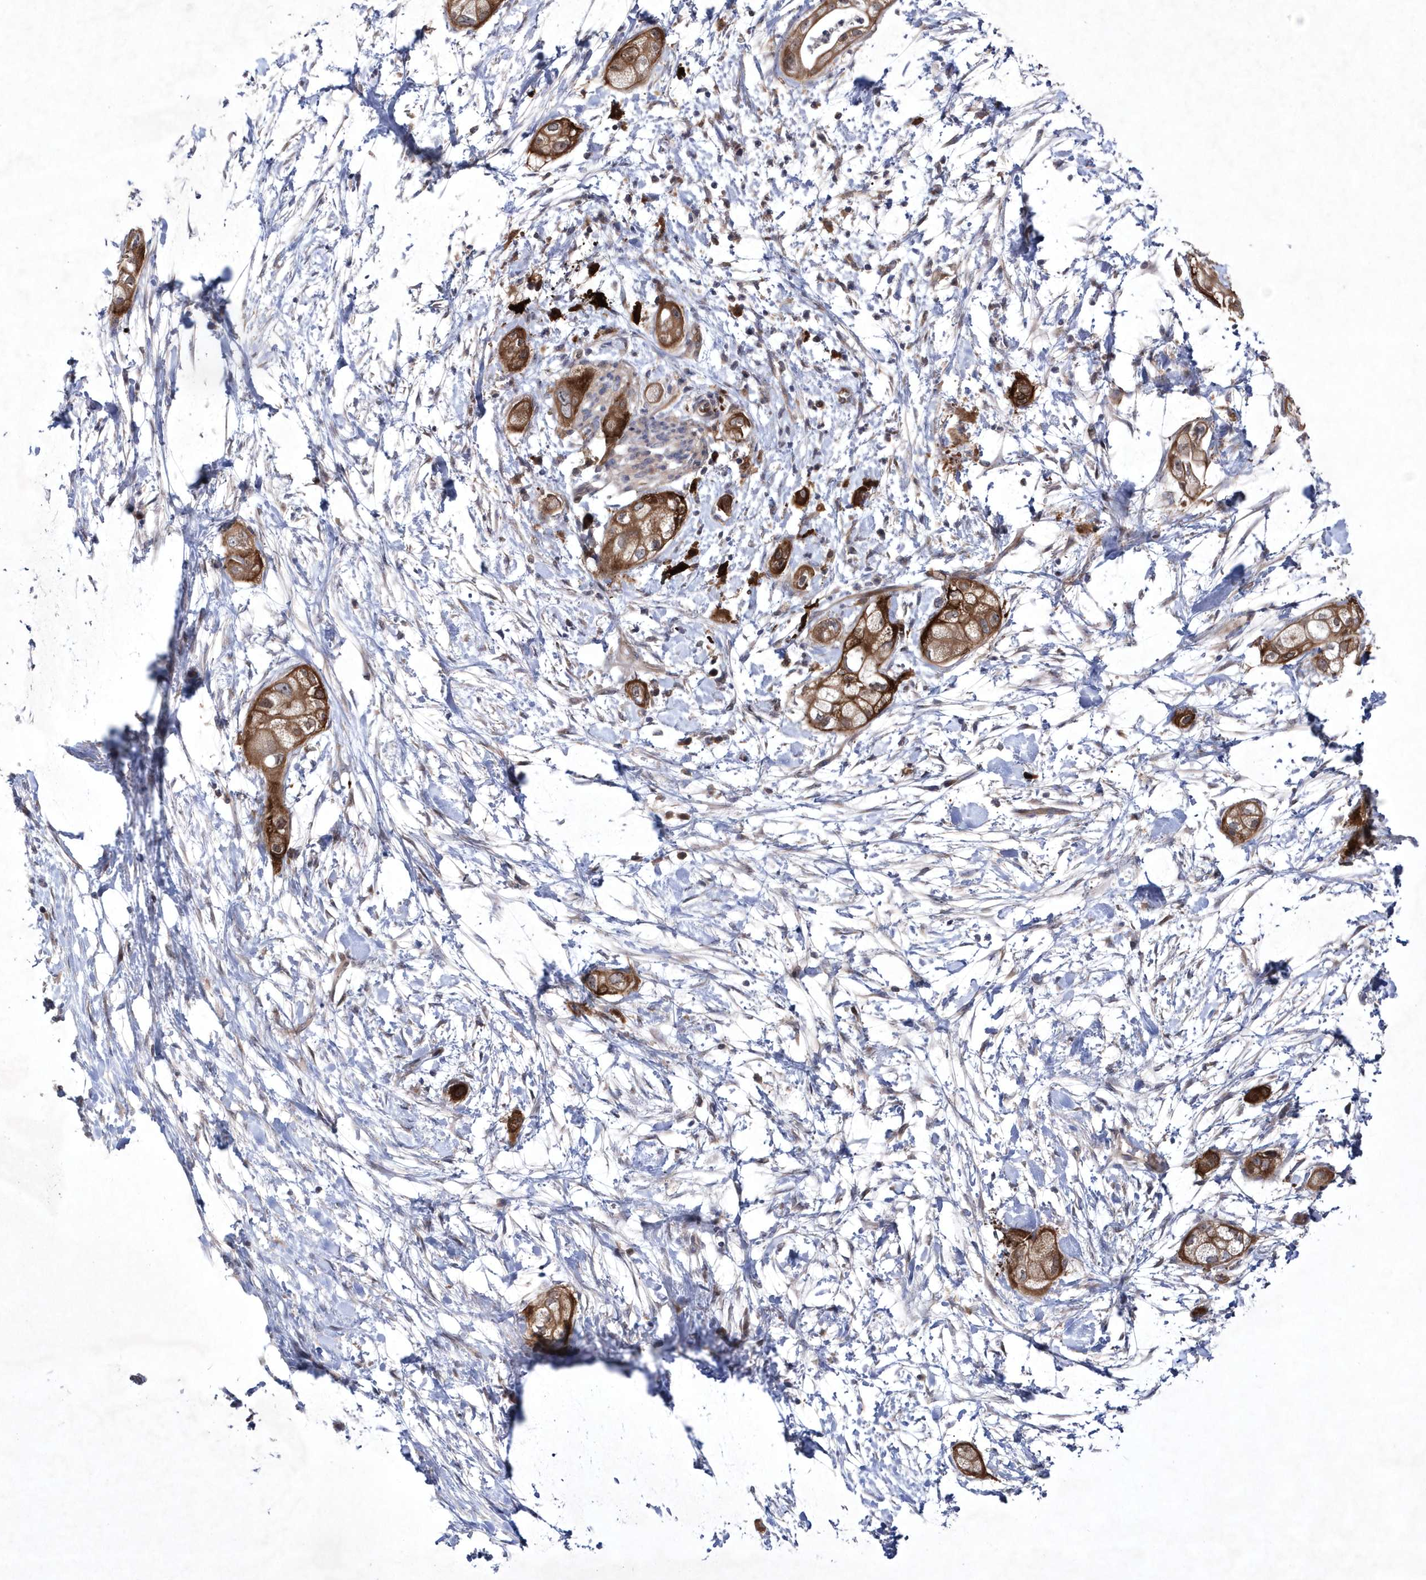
{"staining": {"intensity": "moderate", "quantity": ">75%", "location": "cytoplasmic/membranous"}, "tissue": "pancreatic cancer", "cell_type": "Tumor cells", "image_type": "cancer", "snomed": [{"axis": "morphology", "description": "Adenocarcinoma, NOS"}, {"axis": "topography", "description": "Pancreas"}], "caption": "Pancreatic cancer (adenocarcinoma) tissue demonstrates moderate cytoplasmic/membranous expression in about >75% of tumor cells, visualized by immunohistochemistry. (Stains: DAB in brown, nuclei in blue, Microscopy: brightfield microscopy at high magnification).", "gene": "DSPP", "patient": {"sex": "male", "age": 58}}